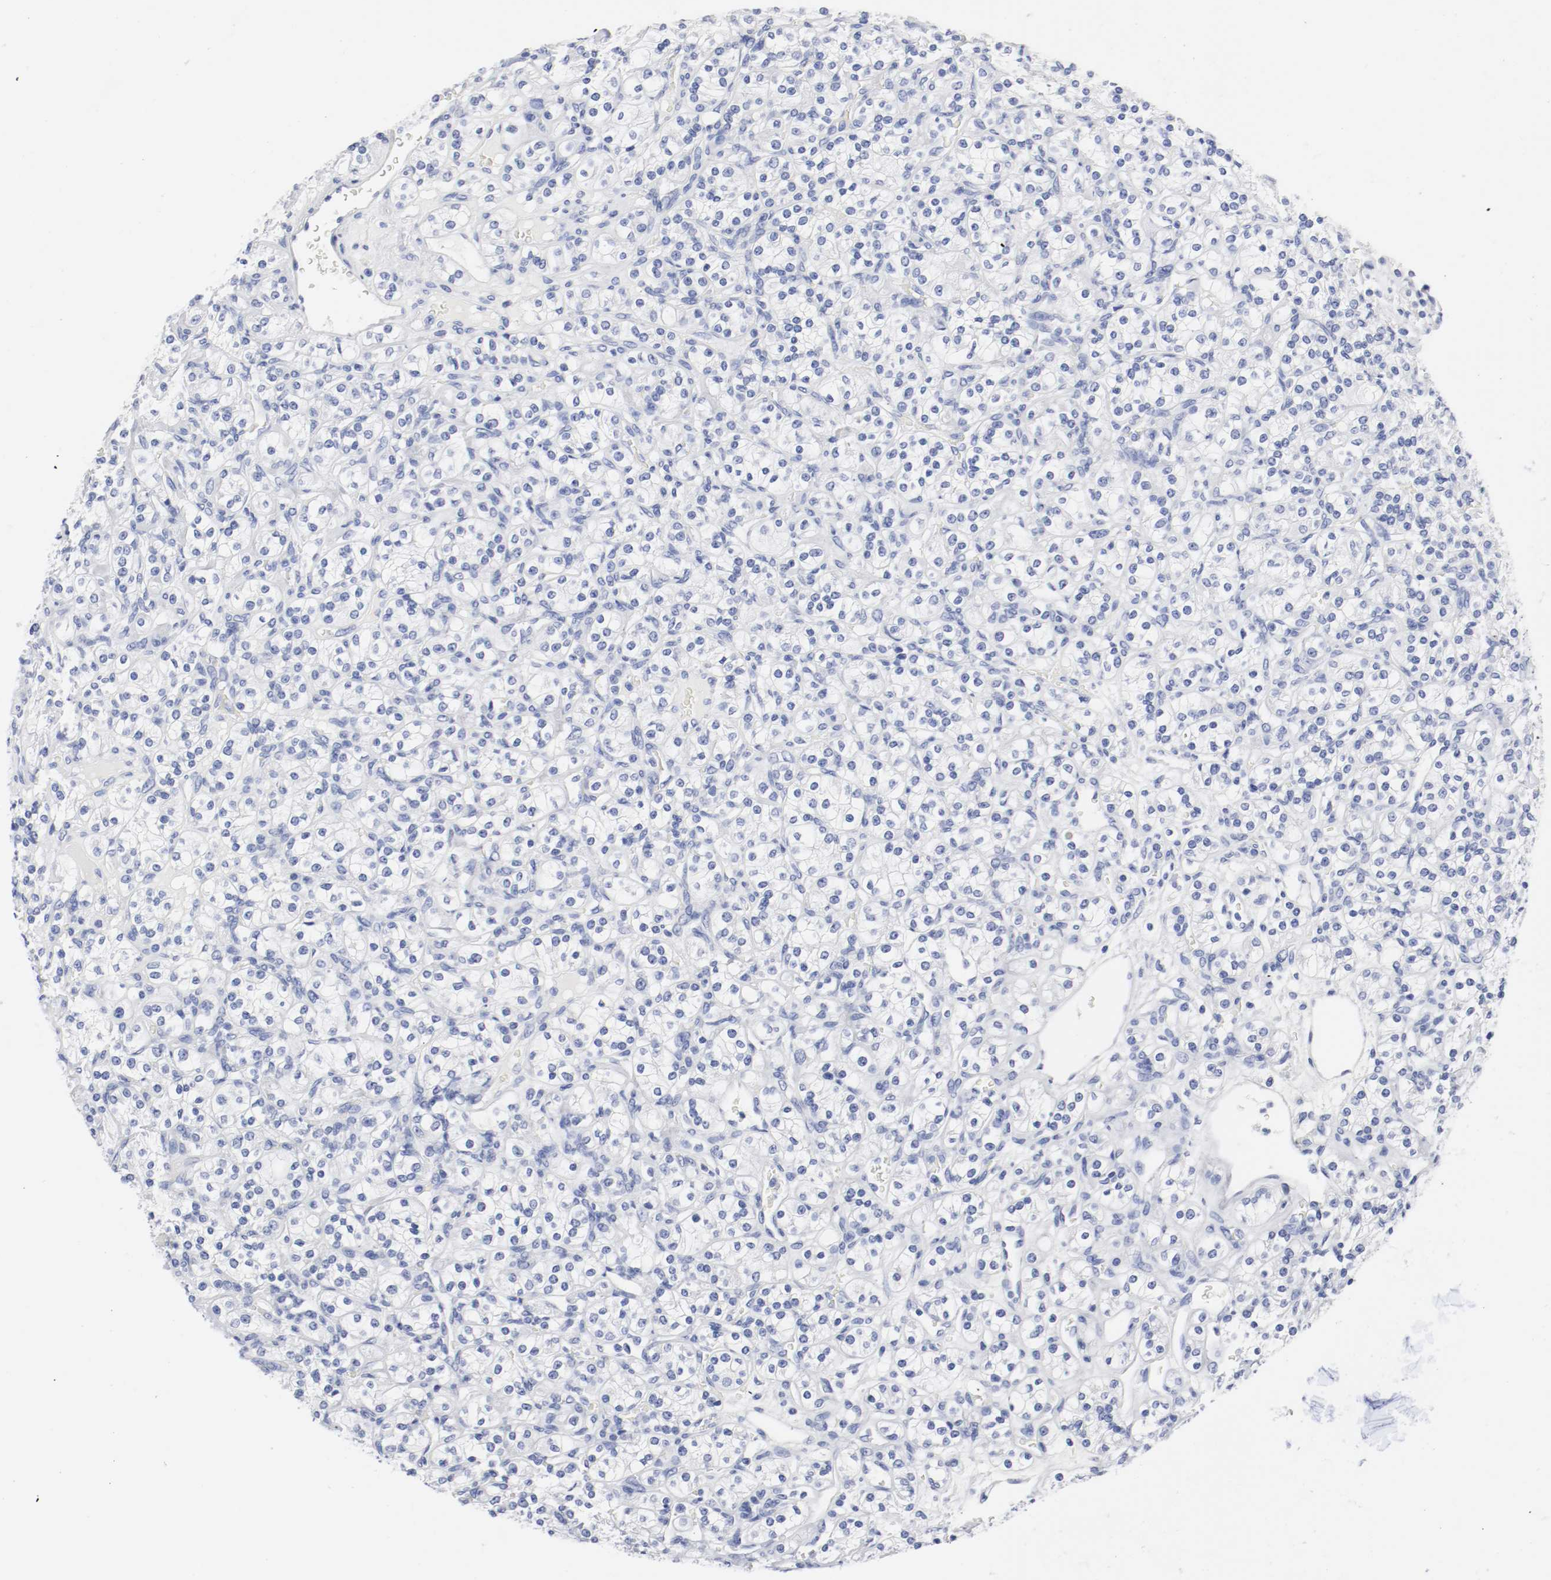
{"staining": {"intensity": "negative", "quantity": "none", "location": "none"}, "tissue": "renal cancer", "cell_type": "Tumor cells", "image_type": "cancer", "snomed": [{"axis": "morphology", "description": "Adenocarcinoma, NOS"}, {"axis": "topography", "description": "Kidney"}], "caption": "An immunohistochemistry (IHC) photomicrograph of adenocarcinoma (renal) is shown. There is no staining in tumor cells of adenocarcinoma (renal). (Stains: DAB (3,3'-diaminobenzidine) immunohistochemistry (IHC) with hematoxylin counter stain, Microscopy: brightfield microscopy at high magnification).", "gene": "GAD1", "patient": {"sex": "male", "age": 77}}